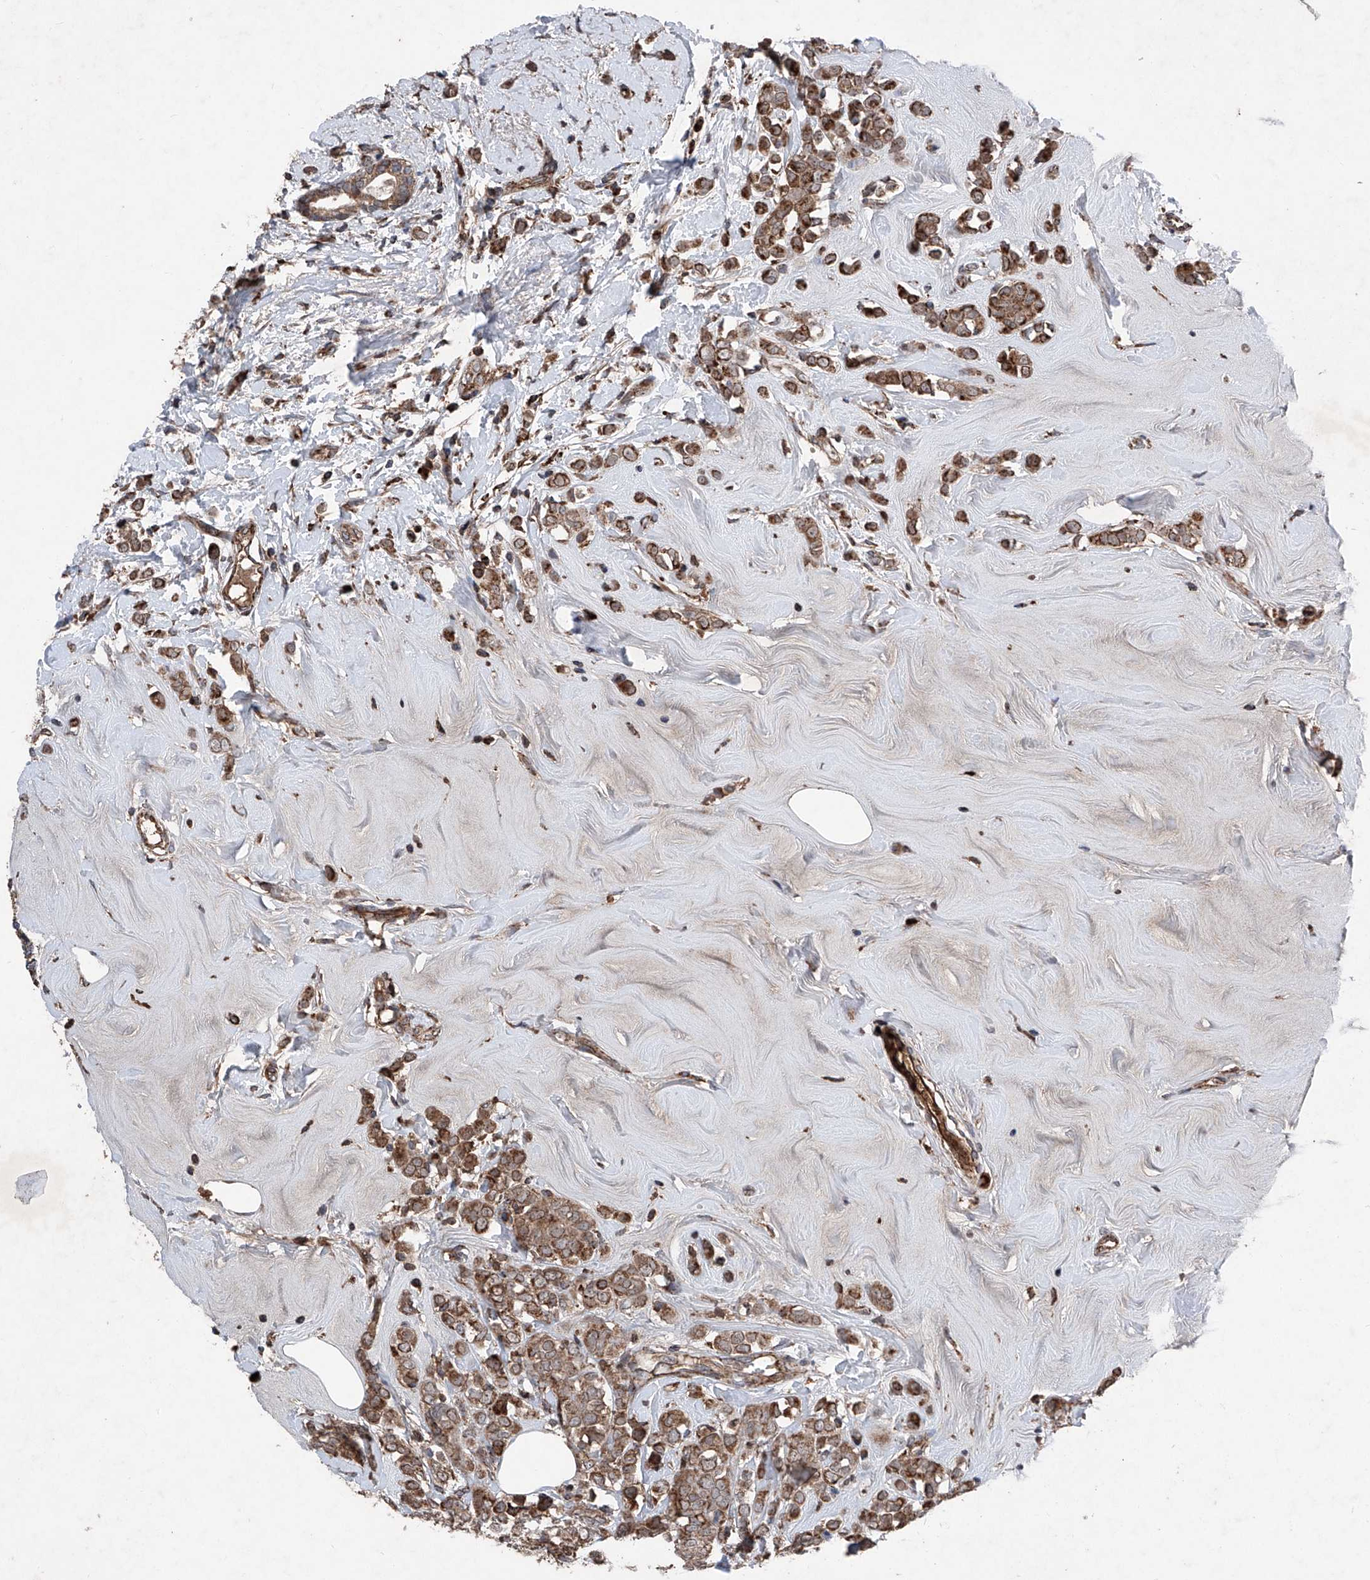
{"staining": {"intensity": "moderate", "quantity": ">75%", "location": "cytoplasmic/membranous"}, "tissue": "breast cancer", "cell_type": "Tumor cells", "image_type": "cancer", "snomed": [{"axis": "morphology", "description": "Lobular carcinoma"}, {"axis": "topography", "description": "Breast"}], "caption": "IHC photomicrograph of neoplastic tissue: lobular carcinoma (breast) stained using immunohistochemistry demonstrates medium levels of moderate protein expression localized specifically in the cytoplasmic/membranous of tumor cells, appearing as a cytoplasmic/membranous brown color.", "gene": "DAD1", "patient": {"sex": "female", "age": 47}}